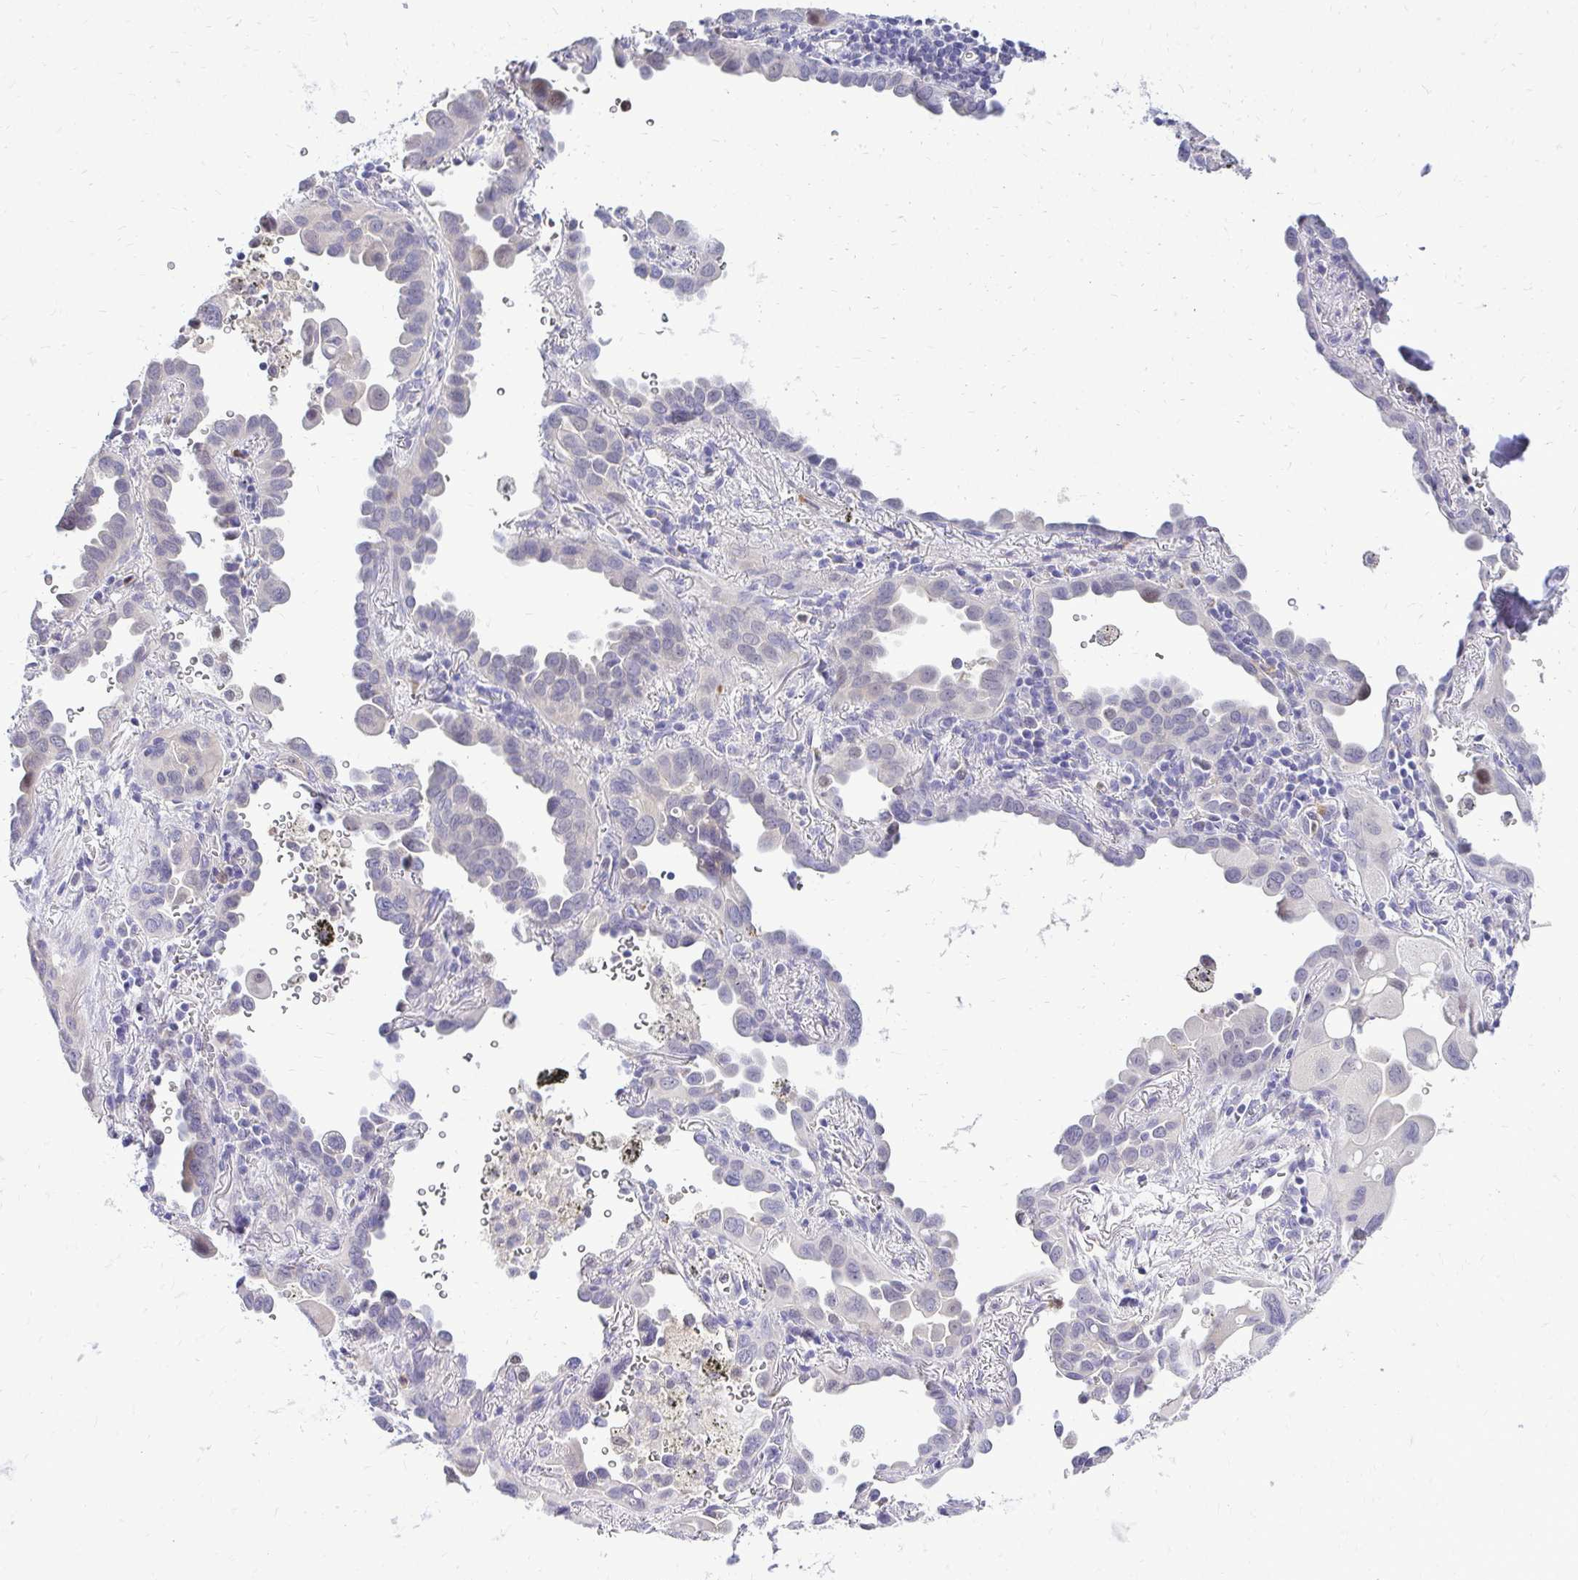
{"staining": {"intensity": "negative", "quantity": "none", "location": "none"}, "tissue": "lung cancer", "cell_type": "Tumor cells", "image_type": "cancer", "snomed": [{"axis": "morphology", "description": "Adenocarcinoma, NOS"}, {"axis": "topography", "description": "Lung"}], "caption": "Lung cancer (adenocarcinoma) was stained to show a protein in brown. There is no significant positivity in tumor cells.", "gene": "ZSWIM9", "patient": {"sex": "male", "age": 68}}